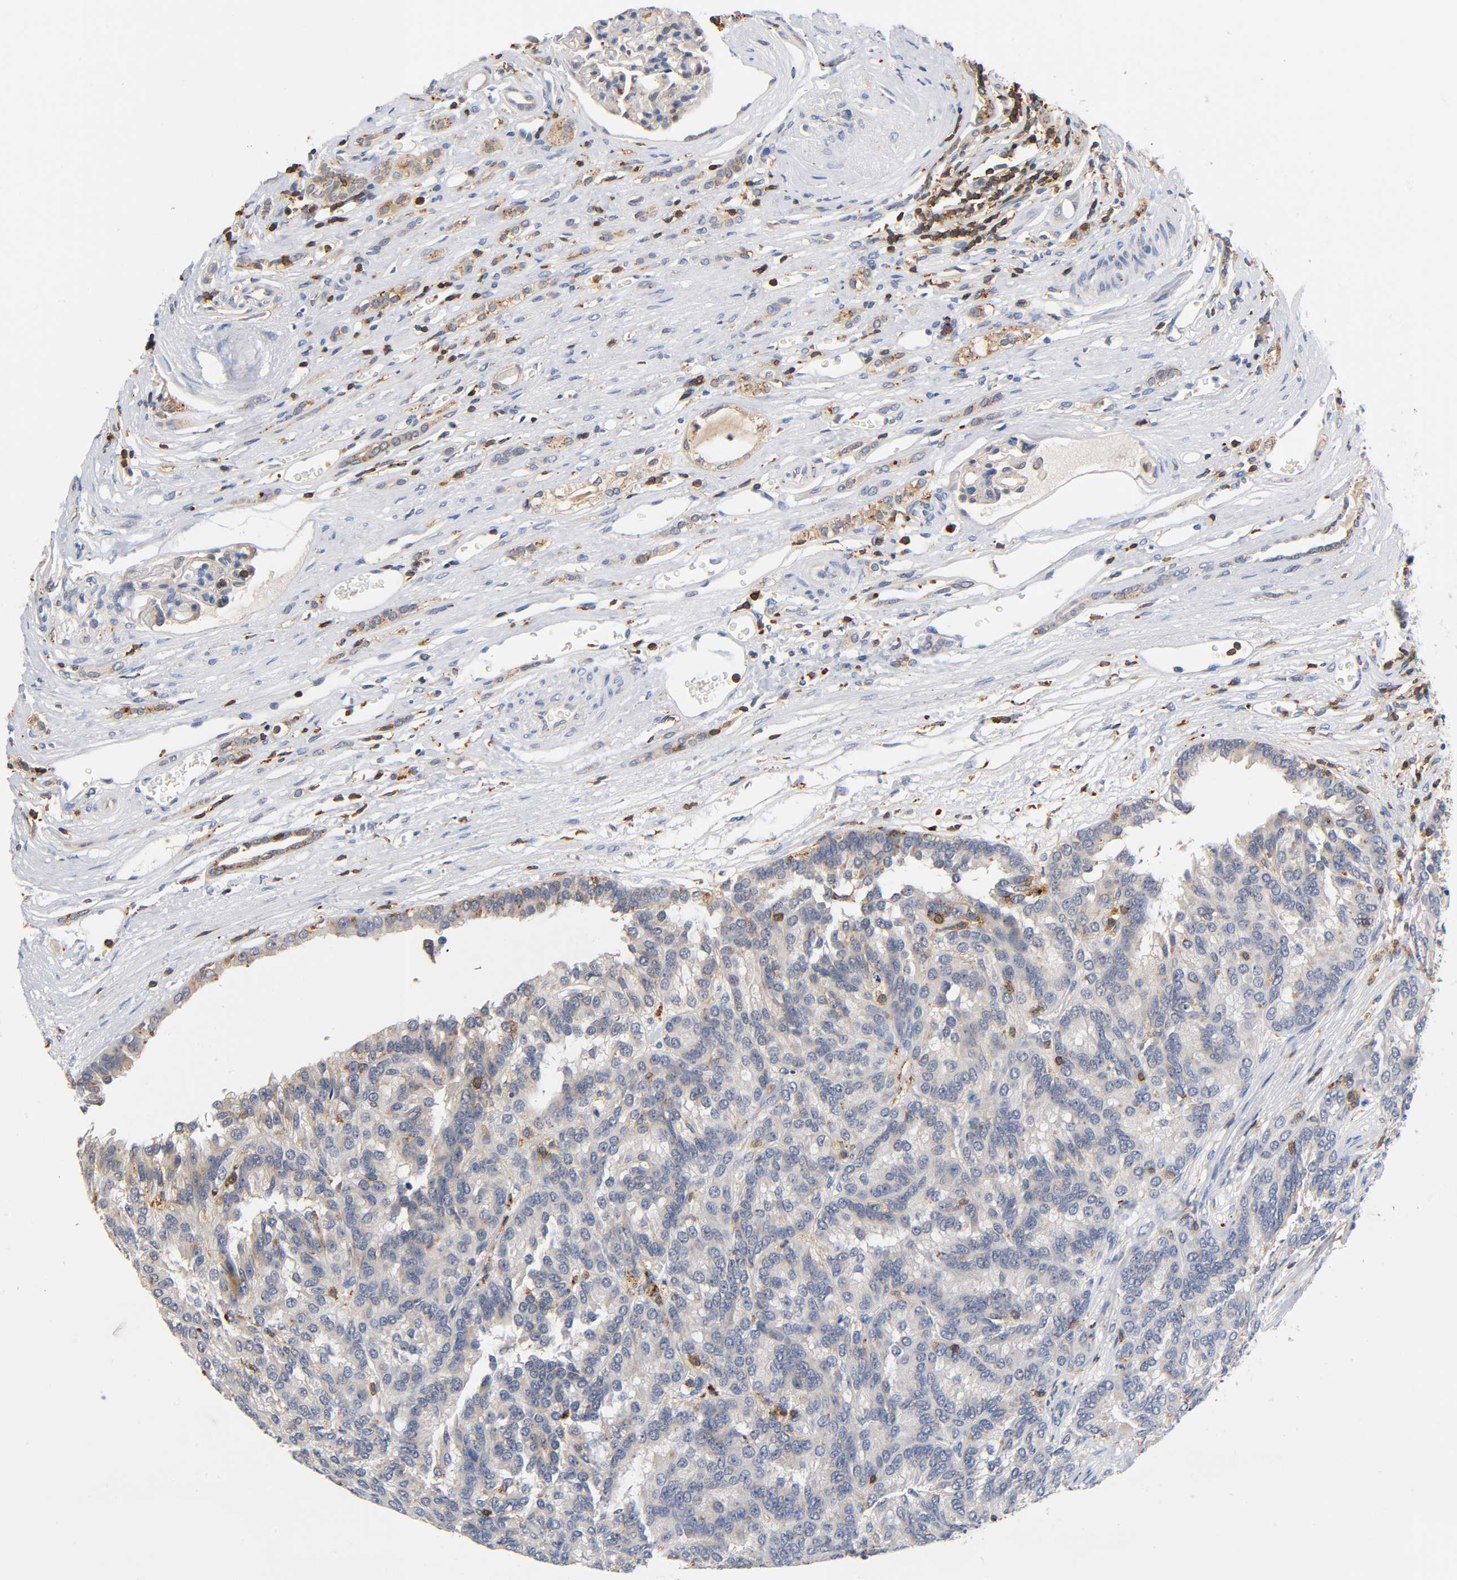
{"staining": {"intensity": "weak", "quantity": "<25%", "location": "cytoplasmic/membranous"}, "tissue": "renal cancer", "cell_type": "Tumor cells", "image_type": "cancer", "snomed": [{"axis": "morphology", "description": "Adenocarcinoma, NOS"}, {"axis": "topography", "description": "Kidney"}], "caption": "Adenocarcinoma (renal) was stained to show a protein in brown. There is no significant positivity in tumor cells.", "gene": "UCKL1", "patient": {"sex": "male", "age": 46}}